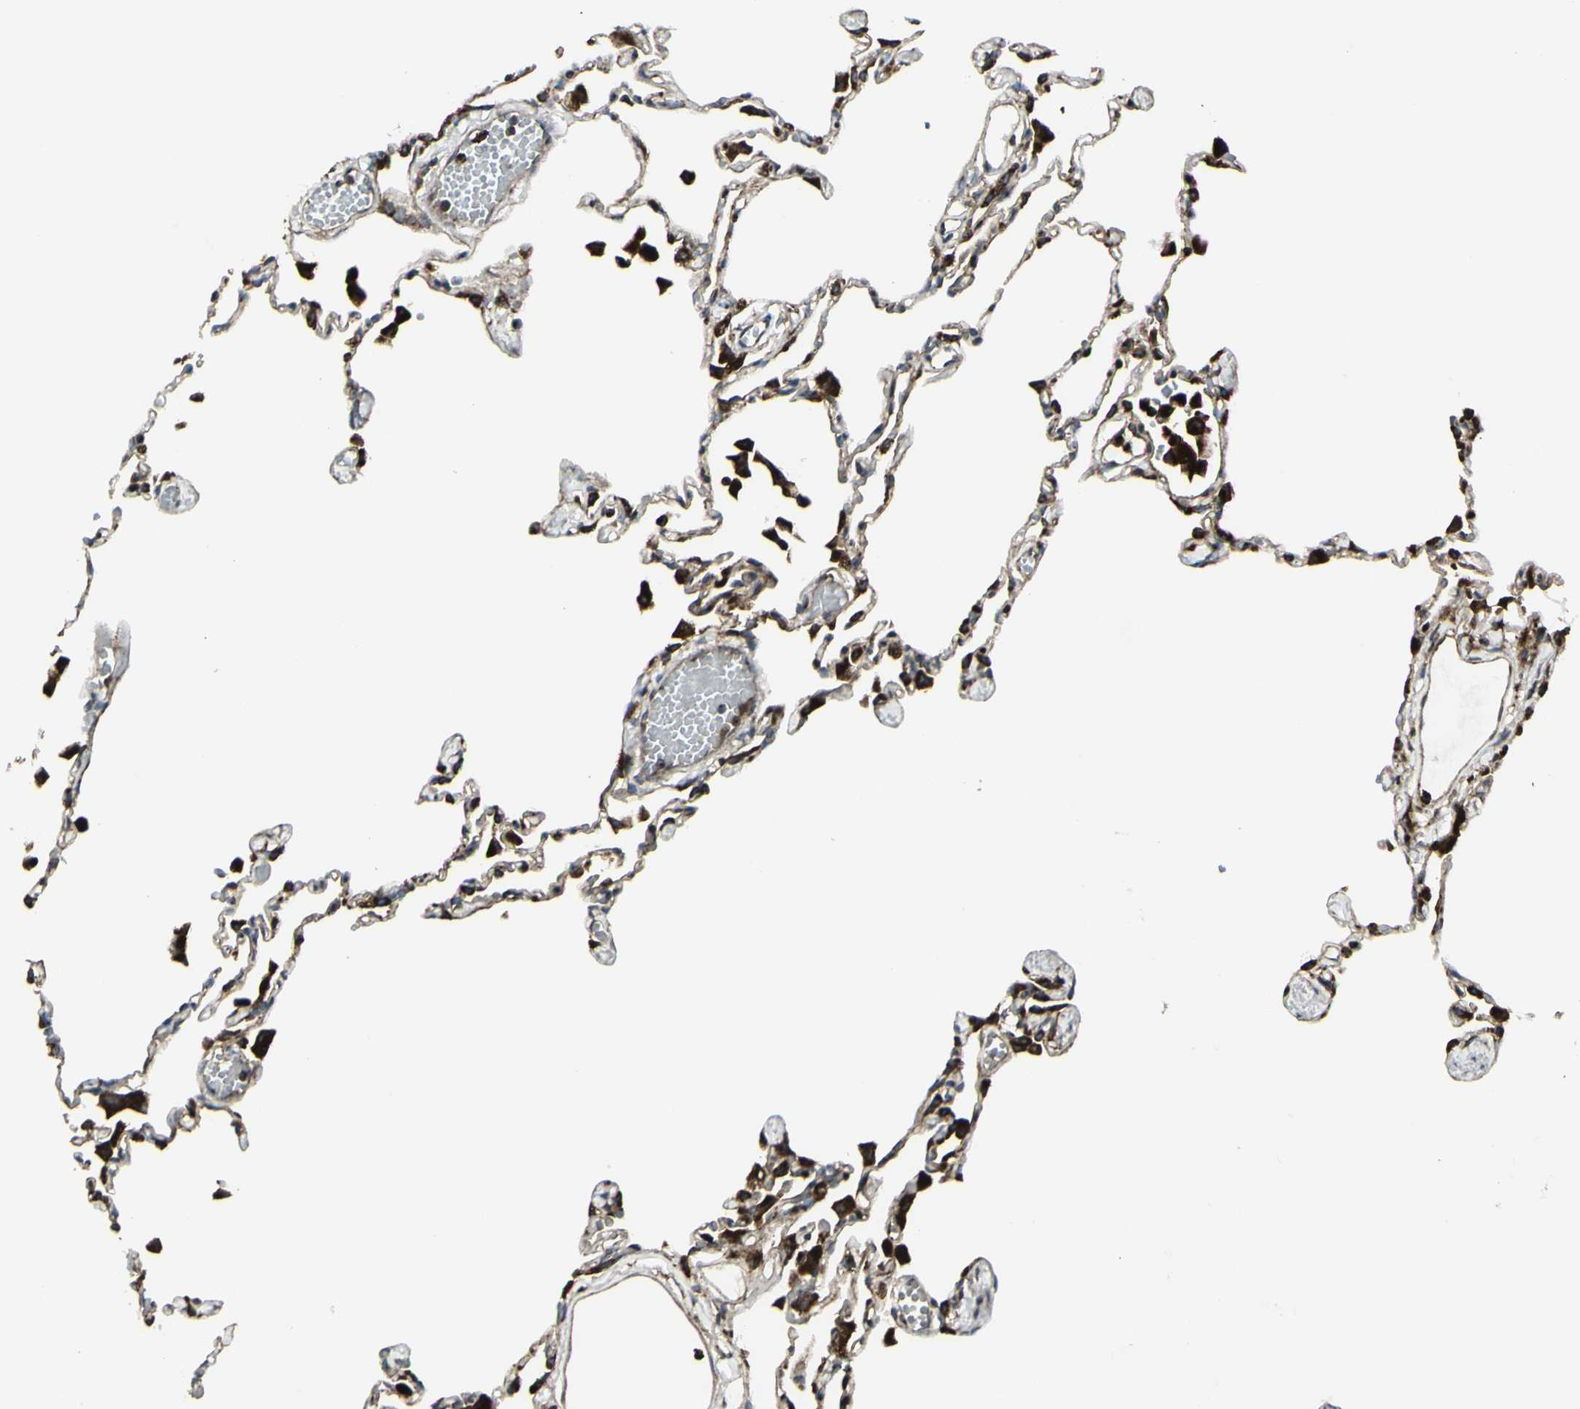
{"staining": {"intensity": "moderate", "quantity": "25%-75%", "location": "cytoplasmic/membranous"}, "tissue": "lung", "cell_type": "Alveolar cells", "image_type": "normal", "snomed": [{"axis": "morphology", "description": "Normal tissue, NOS"}, {"axis": "topography", "description": "Lung"}], "caption": "Immunohistochemistry histopathology image of benign lung: human lung stained using immunohistochemistry (IHC) exhibits medium levels of moderate protein expression localized specifically in the cytoplasmic/membranous of alveolar cells, appearing as a cytoplasmic/membranous brown color.", "gene": "NAPA", "patient": {"sex": "female", "age": 49}}